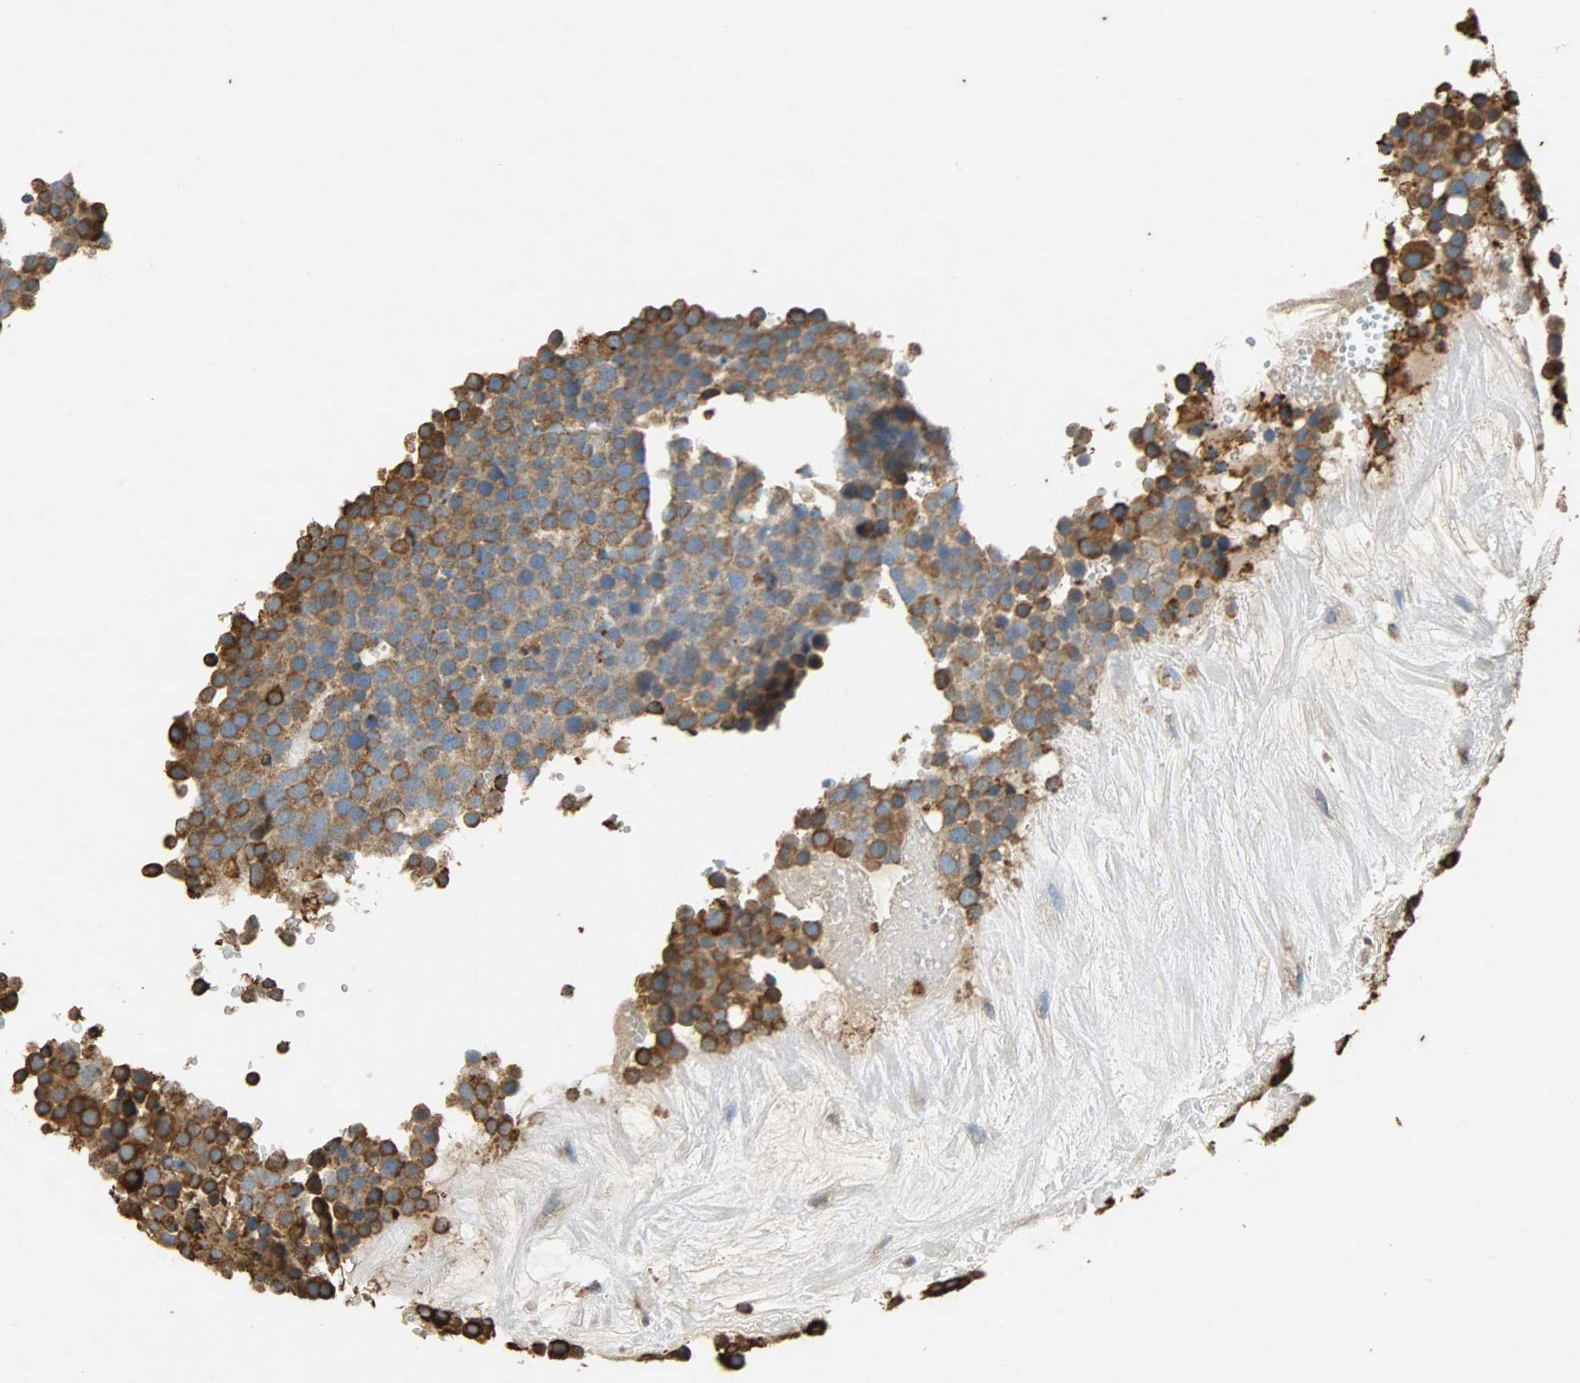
{"staining": {"intensity": "moderate", "quantity": ">75%", "location": "cytoplasmic/membranous"}, "tissue": "testis cancer", "cell_type": "Tumor cells", "image_type": "cancer", "snomed": [{"axis": "morphology", "description": "Seminoma, NOS"}, {"axis": "topography", "description": "Testis"}], "caption": "Protein staining by immunohistochemistry (IHC) exhibits moderate cytoplasmic/membranous staining in about >75% of tumor cells in testis cancer. Nuclei are stained in blue.", "gene": "HSPA5", "patient": {"sex": "male", "age": 71}}